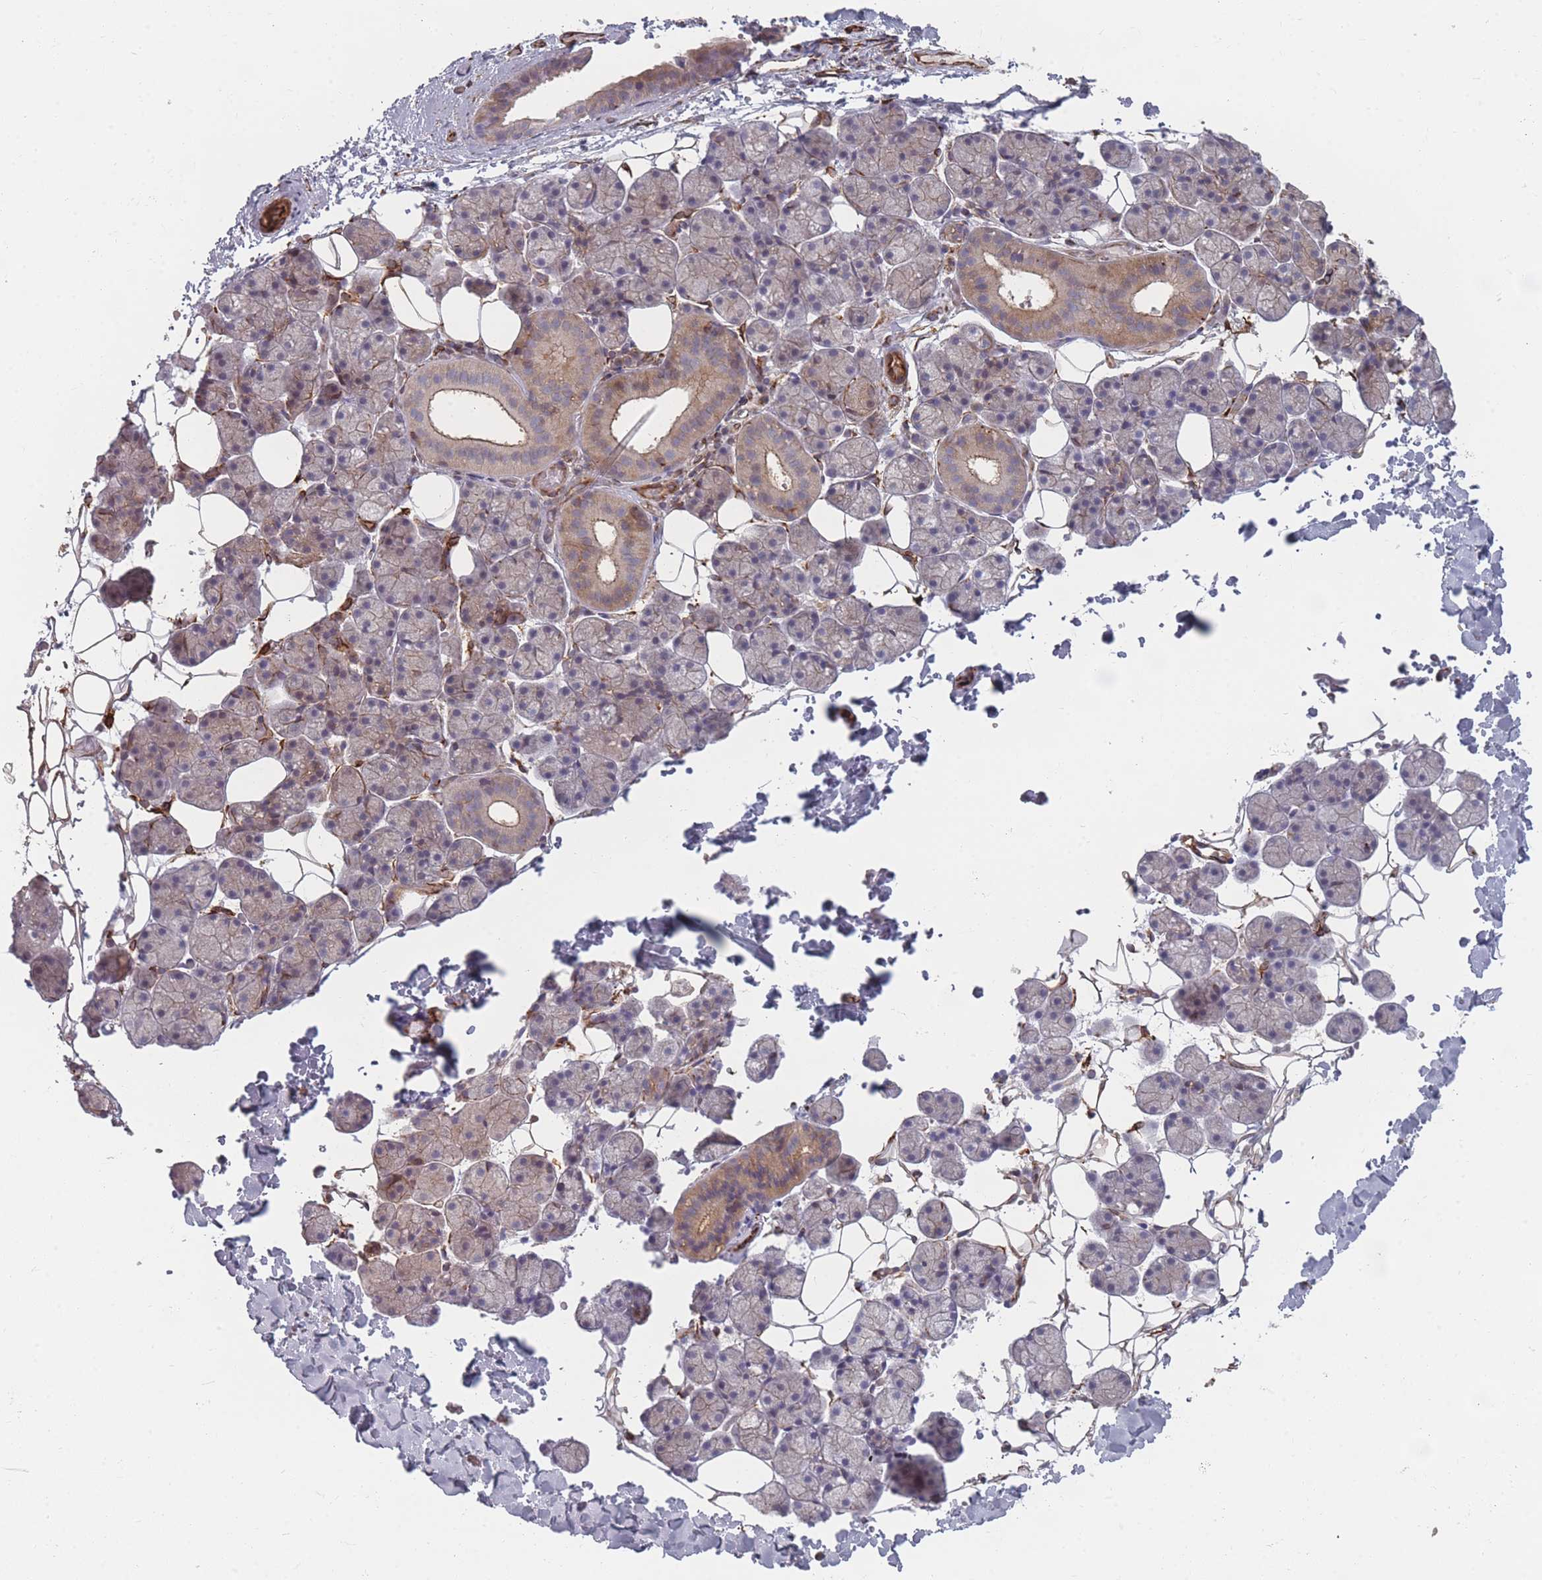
{"staining": {"intensity": "moderate", "quantity": "<25%", "location": "cytoplasmic/membranous"}, "tissue": "salivary gland", "cell_type": "Glandular cells", "image_type": "normal", "snomed": [{"axis": "morphology", "description": "Normal tissue, NOS"}, {"axis": "topography", "description": "Salivary gland"}], "caption": "Unremarkable salivary gland displays moderate cytoplasmic/membranous staining in approximately <25% of glandular cells, visualized by immunohistochemistry. Nuclei are stained in blue.", "gene": "EEF1AKMT2", "patient": {"sex": "female", "age": 33}}